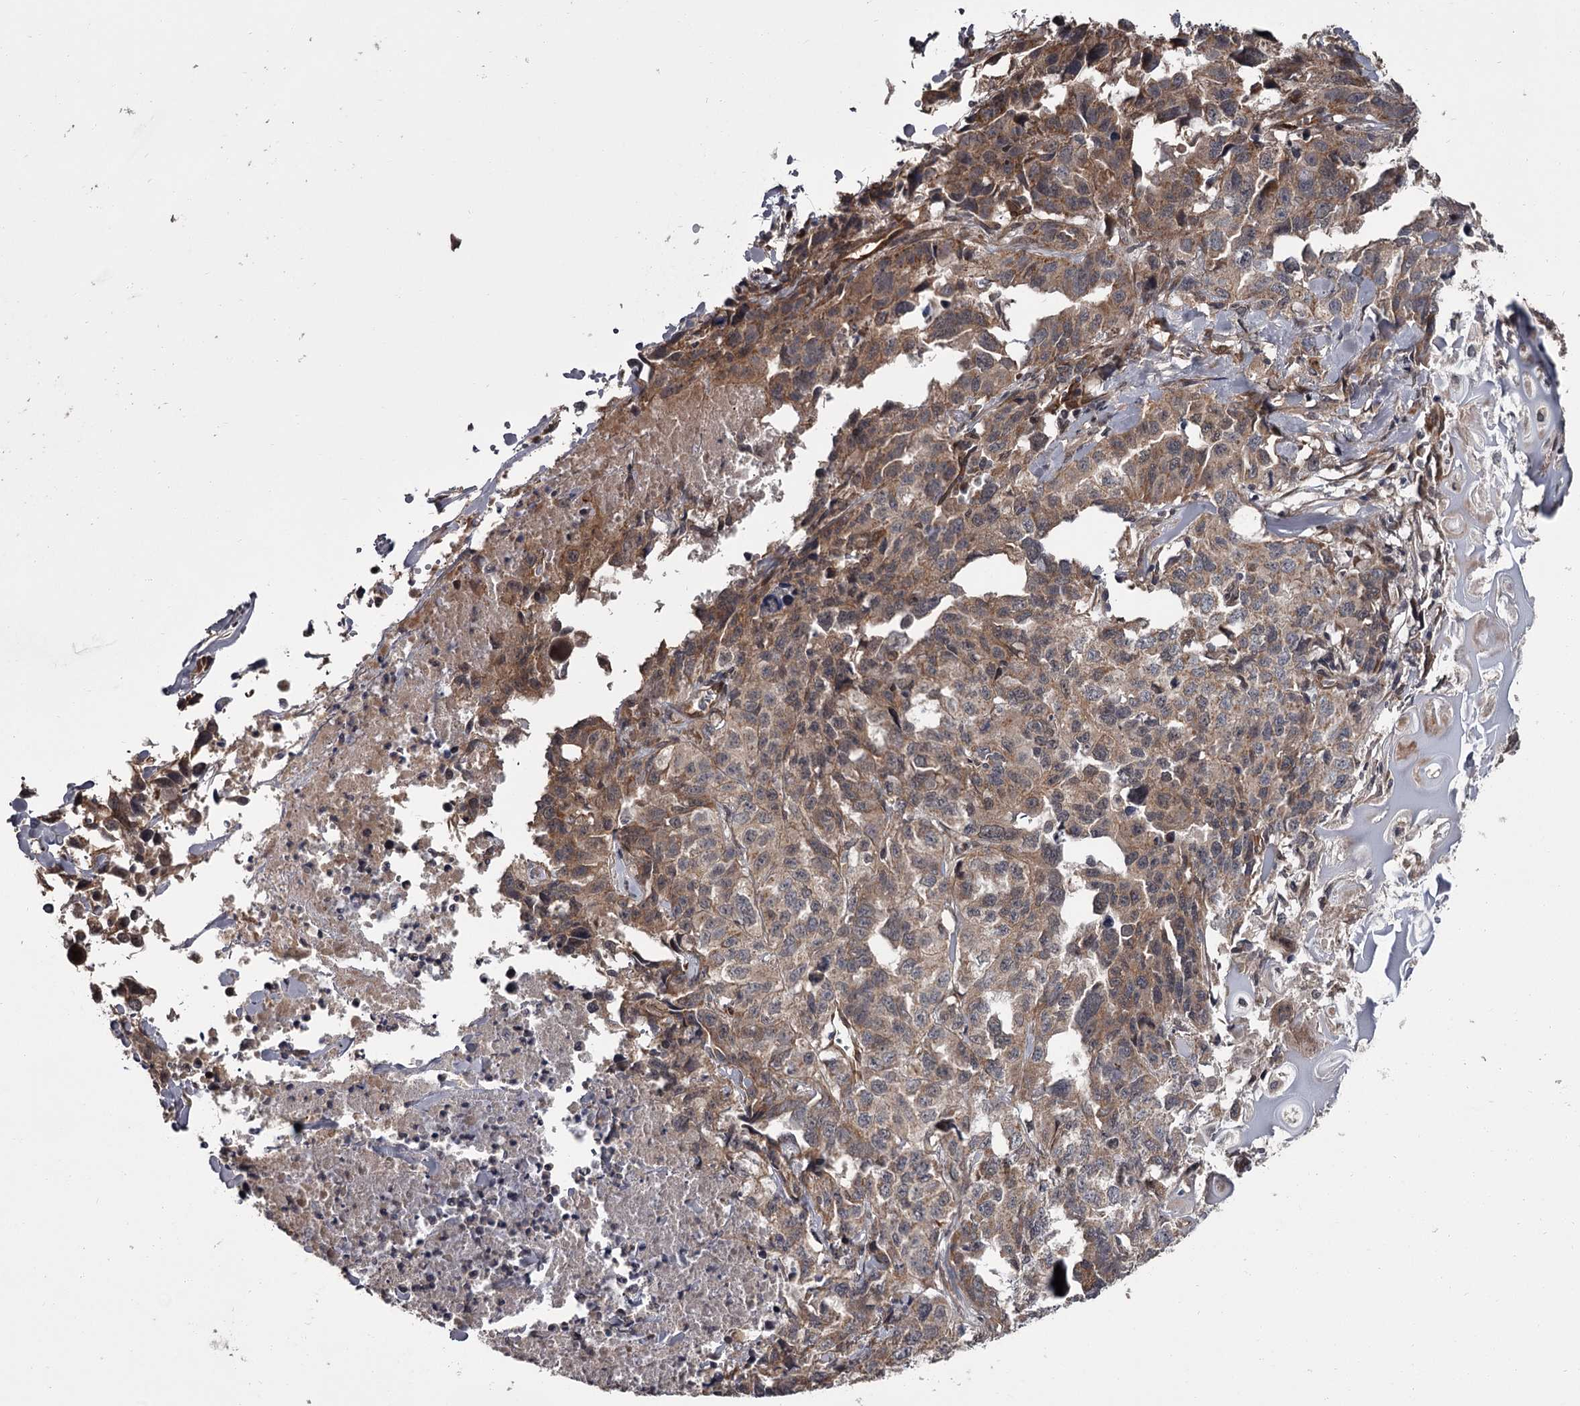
{"staining": {"intensity": "weak", "quantity": "25%-75%", "location": "cytoplasmic/membranous,nuclear"}, "tissue": "lung cancer", "cell_type": "Tumor cells", "image_type": "cancer", "snomed": [{"axis": "morphology", "description": "Adenocarcinoma, NOS"}, {"axis": "topography", "description": "Lung"}], "caption": "IHC of adenocarcinoma (lung) demonstrates low levels of weak cytoplasmic/membranous and nuclear staining in approximately 25%-75% of tumor cells.", "gene": "CDC42EP2", "patient": {"sex": "female", "age": 51}}